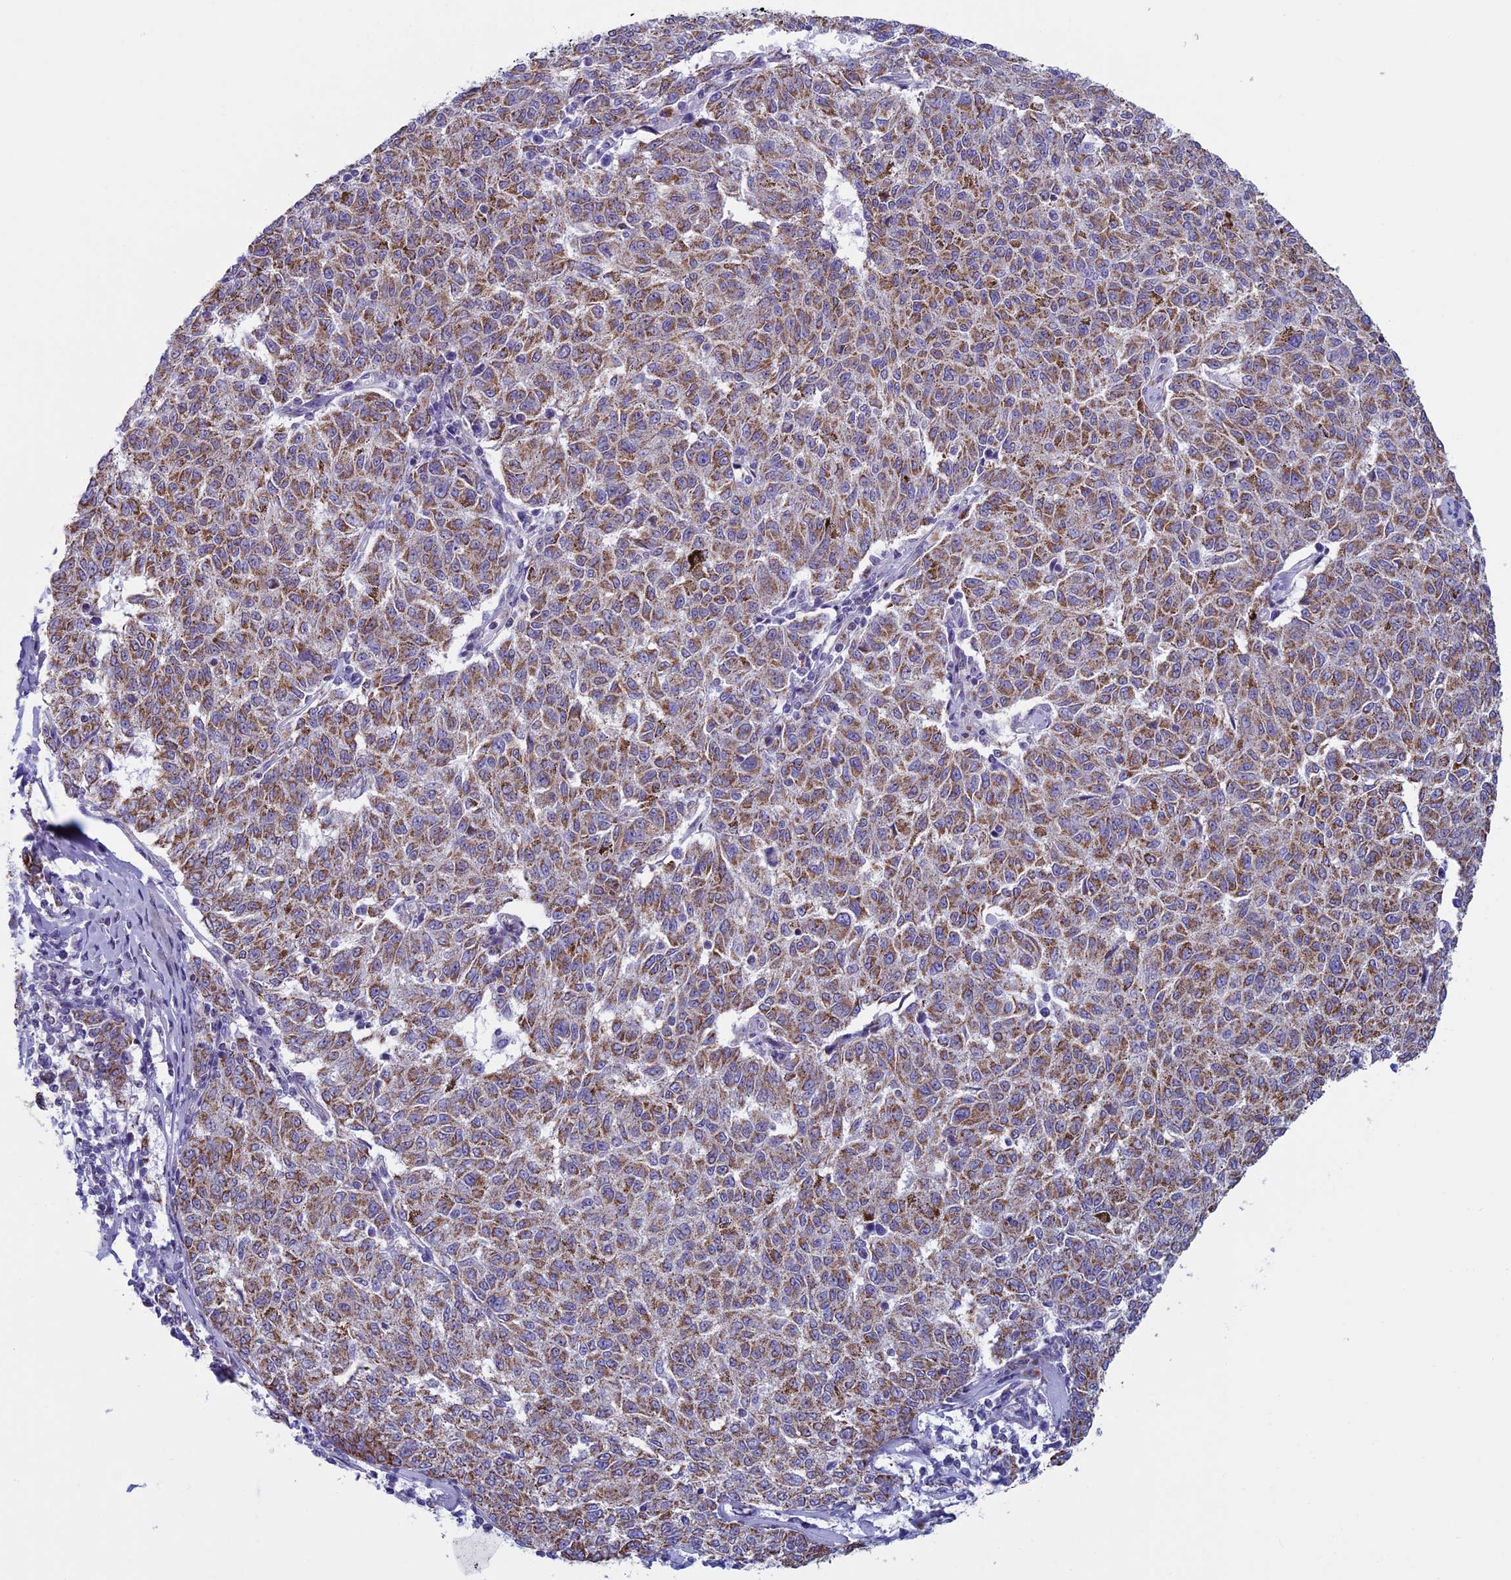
{"staining": {"intensity": "moderate", "quantity": ">75%", "location": "cytoplasmic/membranous"}, "tissue": "melanoma", "cell_type": "Tumor cells", "image_type": "cancer", "snomed": [{"axis": "morphology", "description": "Malignant melanoma, NOS"}, {"axis": "topography", "description": "Skin"}], "caption": "Protein staining of malignant melanoma tissue shows moderate cytoplasmic/membranous expression in about >75% of tumor cells. The protein is shown in brown color, while the nuclei are stained blue.", "gene": "MFSD12", "patient": {"sex": "female", "age": 72}}